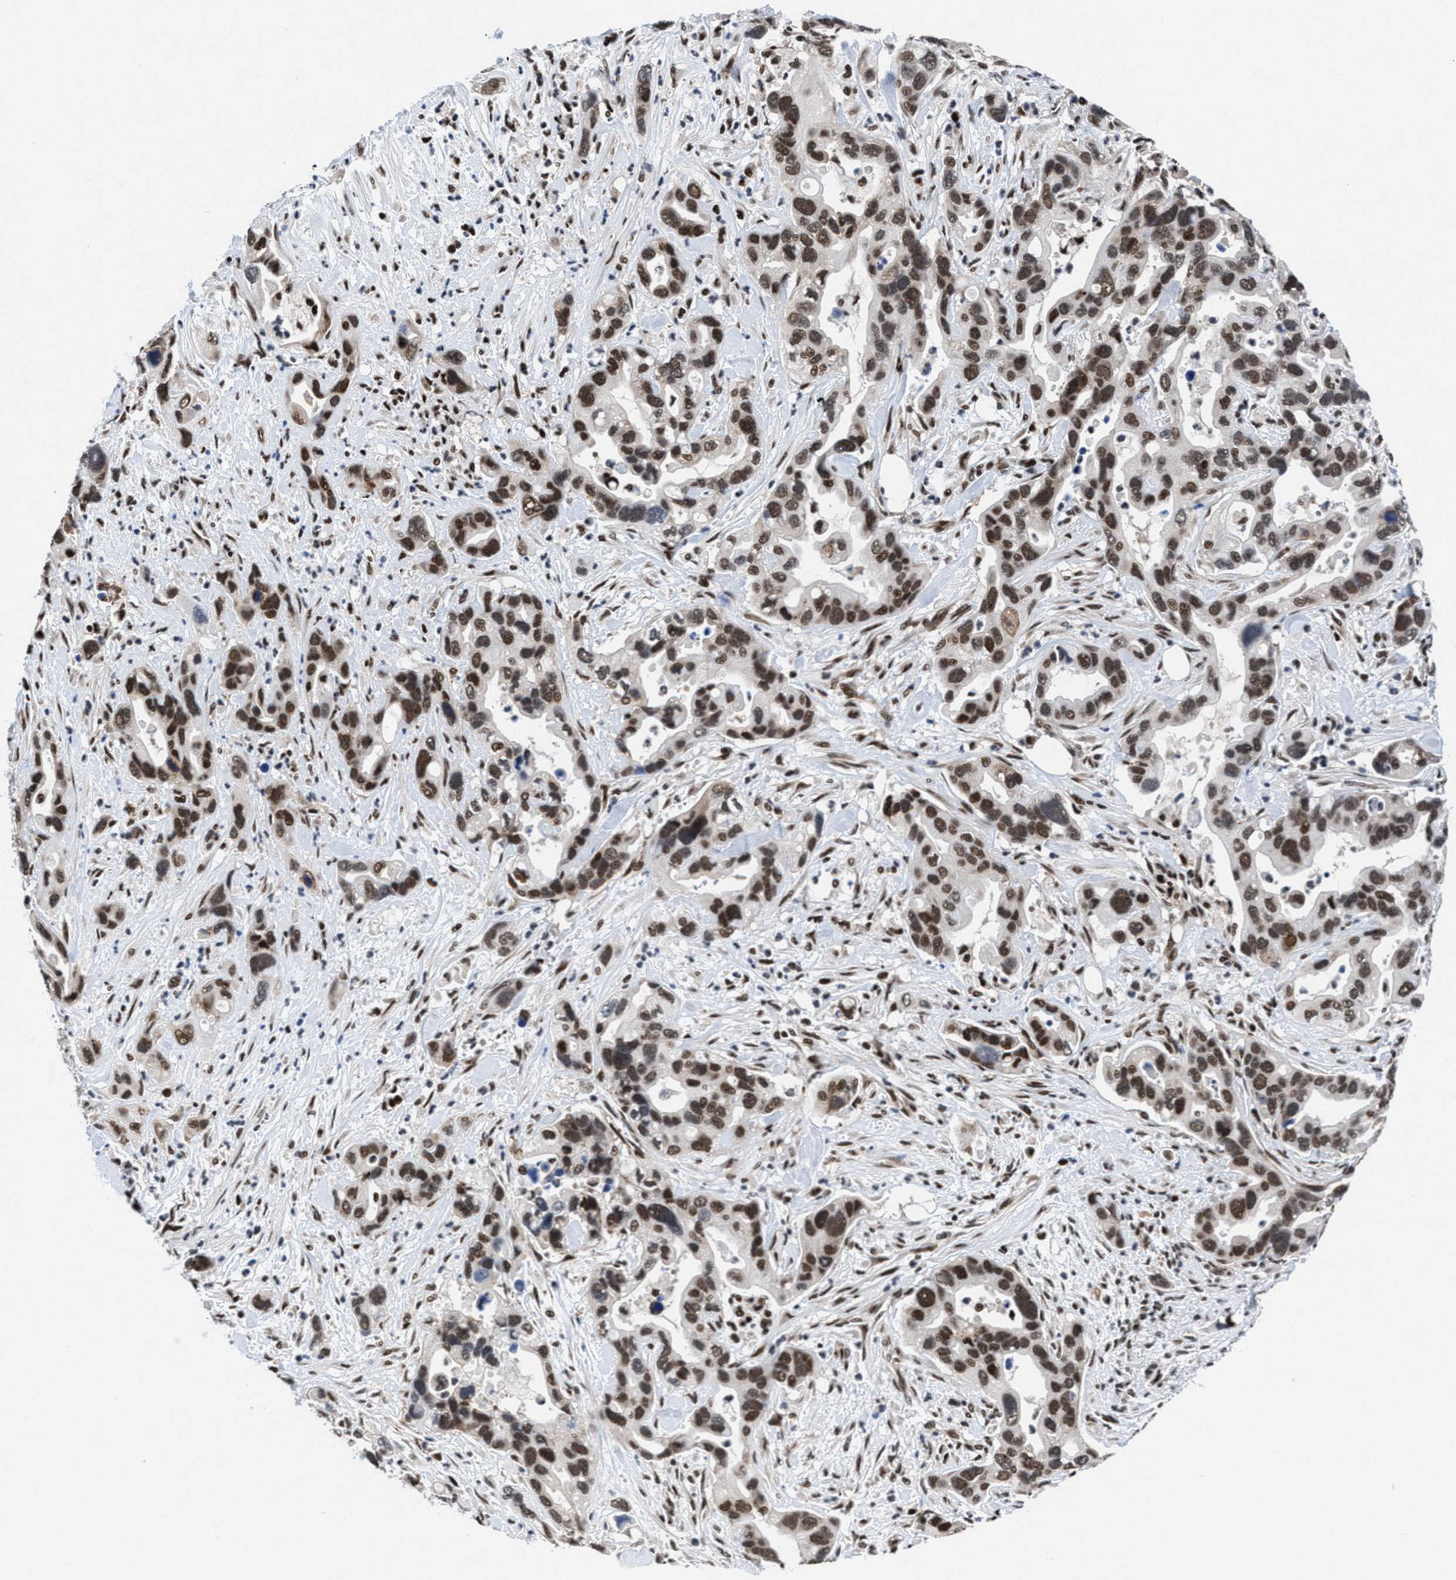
{"staining": {"intensity": "moderate", "quantity": ">75%", "location": "nuclear"}, "tissue": "pancreatic cancer", "cell_type": "Tumor cells", "image_type": "cancer", "snomed": [{"axis": "morphology", "description": "Adenocarcinoma, NOS"}, {"axis": "topography", "description": "Pancreas"}], "caption": "Protein positivity by immunohistochemistry reveals moderate nuclear expression in approximately >75% of tumor cells in pancreatic cancer.", "gene": "WDR81", "patient": {"sex": "female", "age": 70}}